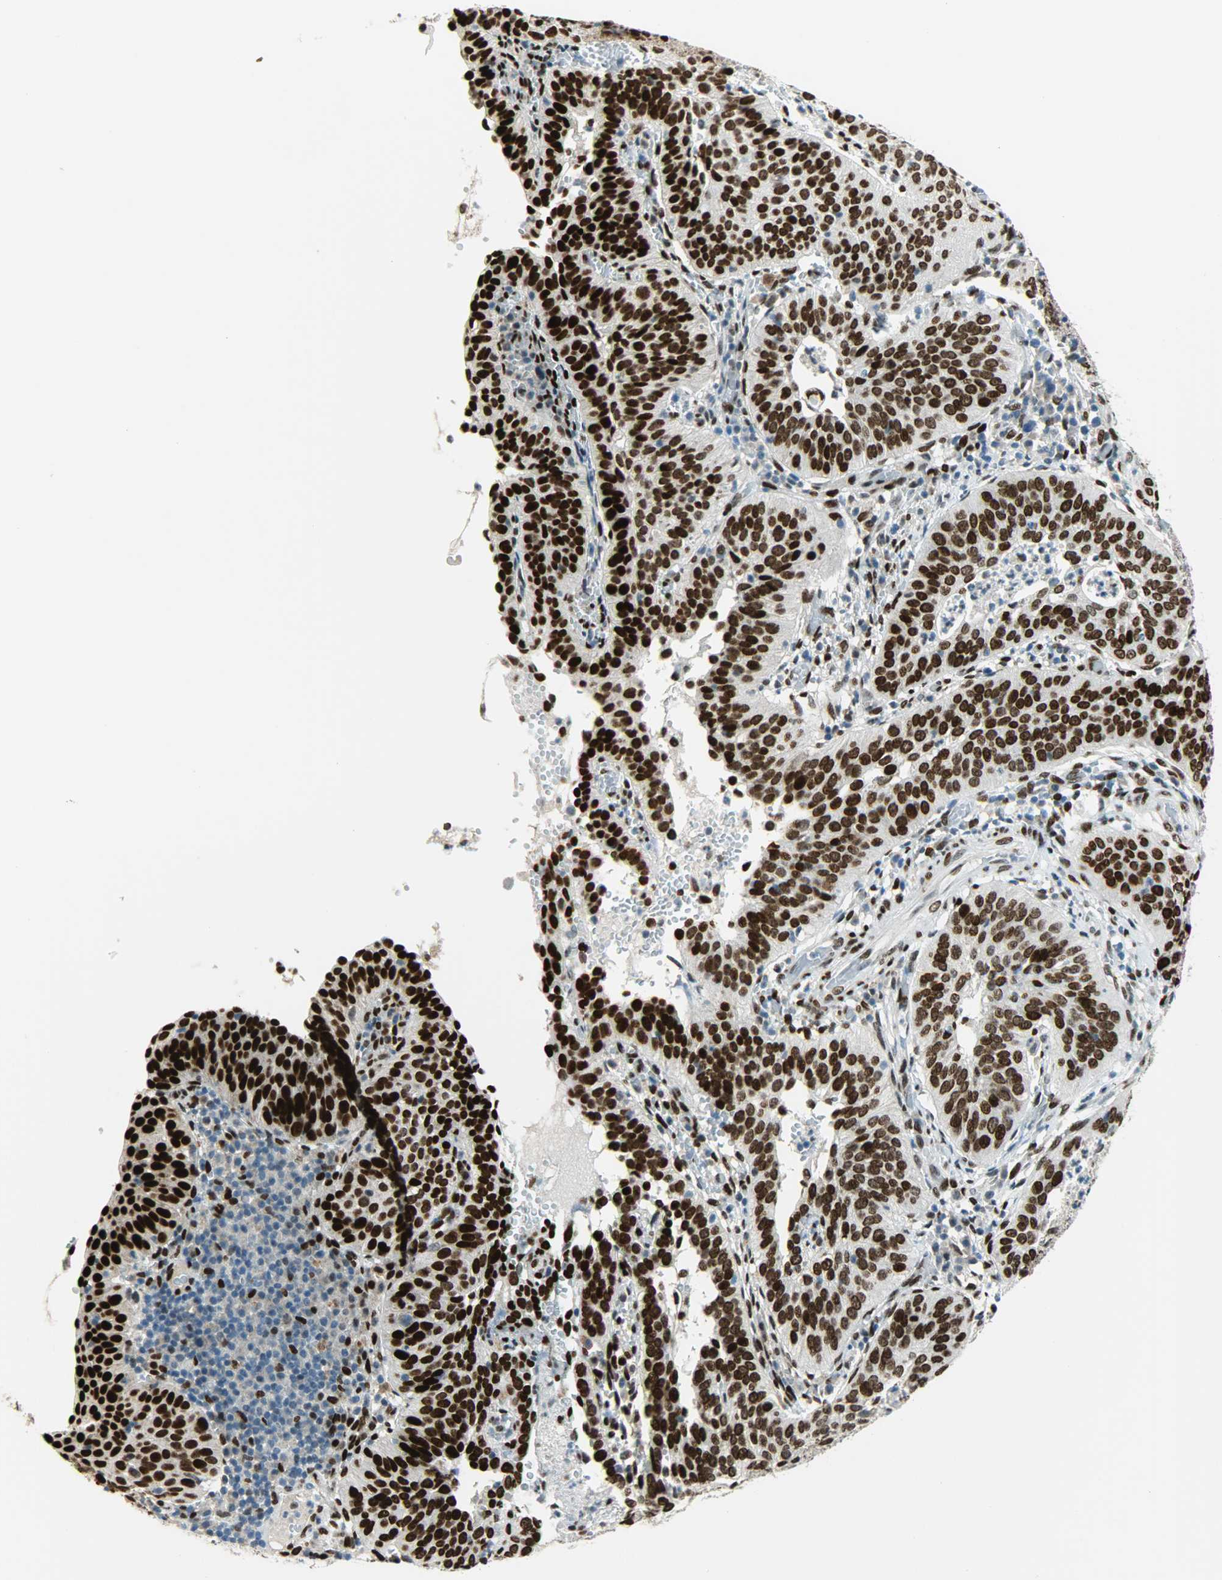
{"staining": {"intensity": "strong", "quantity": ">75%", "location": "nuclear"}, "tissue": "cervical cancer", "cell_type": "Tumor cells", "image_type": "cancer", "snomed": [{"axis": "morphology", "description": "Squamous cell carcinoma, NOS"}, {"axis": "topography", "description": "Cervix"}], "caption": "Approximately >75% of tumor cells in human squamous cell carcinoma (cervical) display strong nuclear protein expression as visualized by brown immunohistochemical staining.", "gene": "JUNB", "patient": {"sex": "female", "age": 39}}